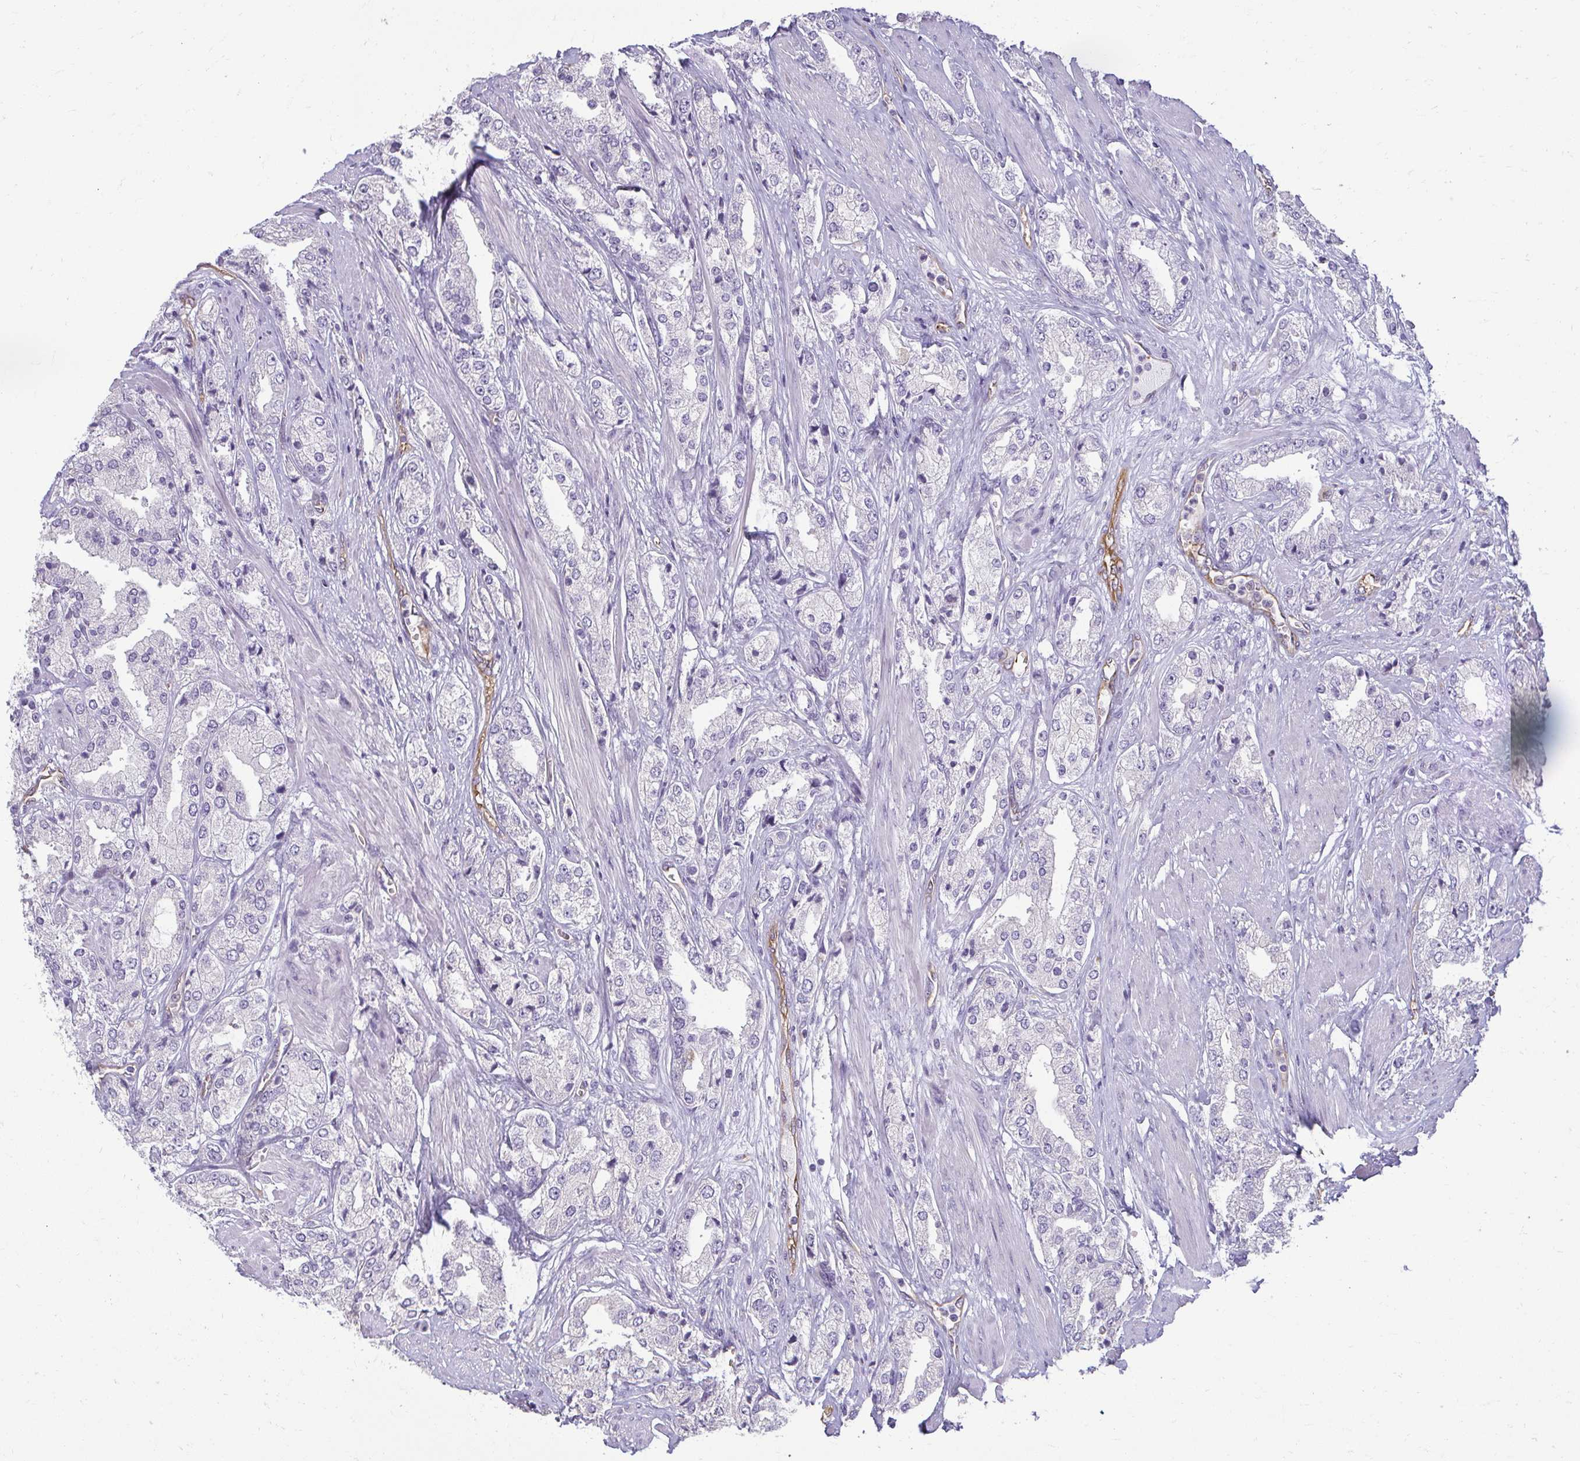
{"staining": {"intensity": "negative", "quantity": "none", "location": "none"}, "tissue": "prostate cancer", "cell_type": "Tumor cells", "image_type": "cancer", "snomed": [{"axis": "morphology", "description": "Adenocarcinoma, High grade"}, {"axis": "topography", "description": "Prostate"}], "caption": "Immunohistochemistry (IHC) photomicrograph of neoplastic tissue: human prostate high-grade adenocarcinoma stained with DAB demonstrates no significant protein staining in tumor cells.", "gene": "PDE2A", "patient": {"sex": "male", "age": 68}}